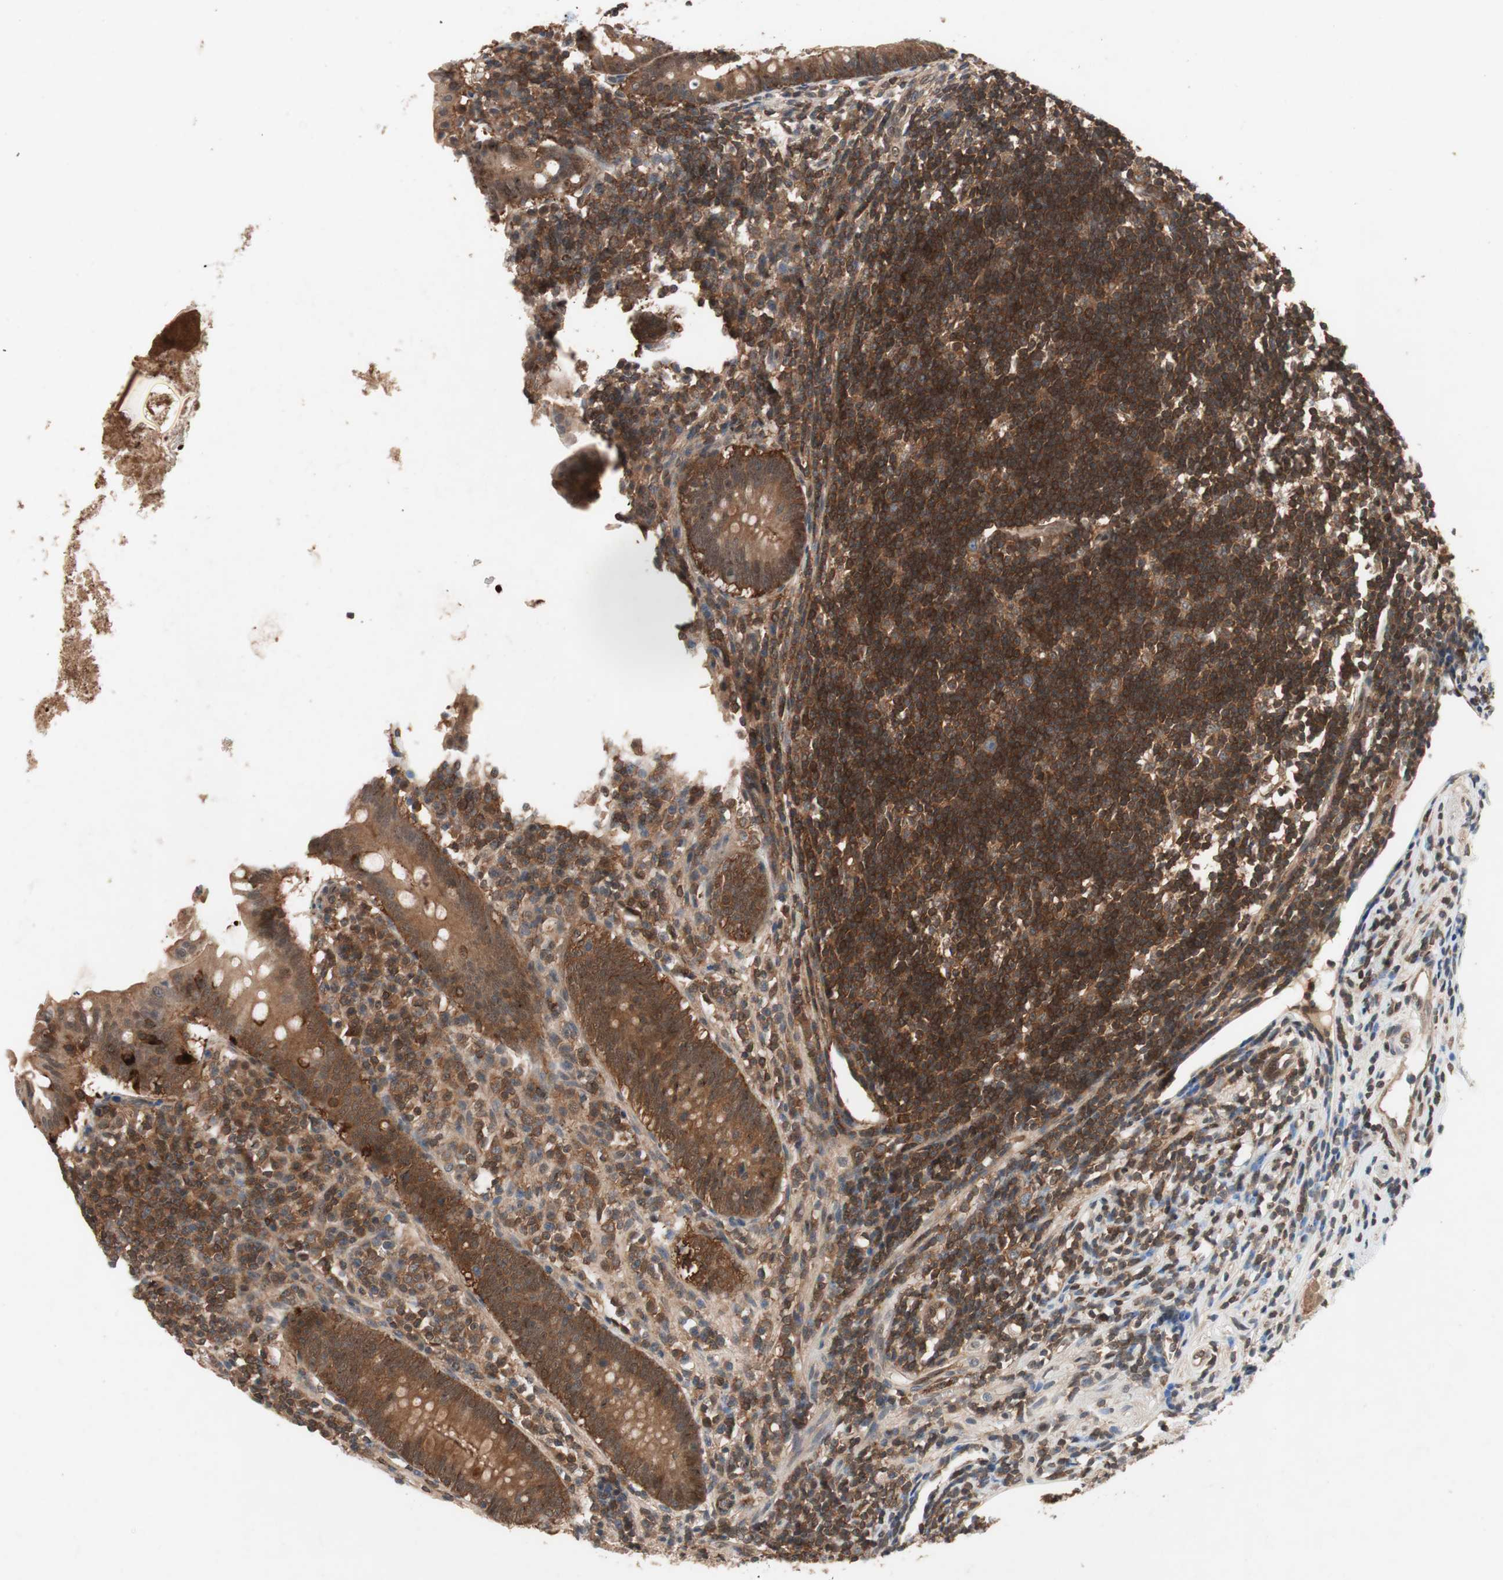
{"staining": {"intensity": "moderate", "quantity": ">75%", "location": "cytoplasmic/membranous"}, "tissue": "appendix", "cell_type": "Glandular cells", "image_type": "normal", "snomed": [{"axis": "morphology", "description": "Normal tissue, NOS"}, {"axis": "topography", "description": "Appendix"}], "caption": "A high-resolution micrograph shows immunohistochemistry (IHC) staining of normal appendix, which exhibits moderate cytoplasmic/membranous staining in approximately >75% of glandular cells. (Brightfield microscopy of DAB IHC at high magnification).", "gene": "GALT", "patient": {"sex": "female", "age": 50}}